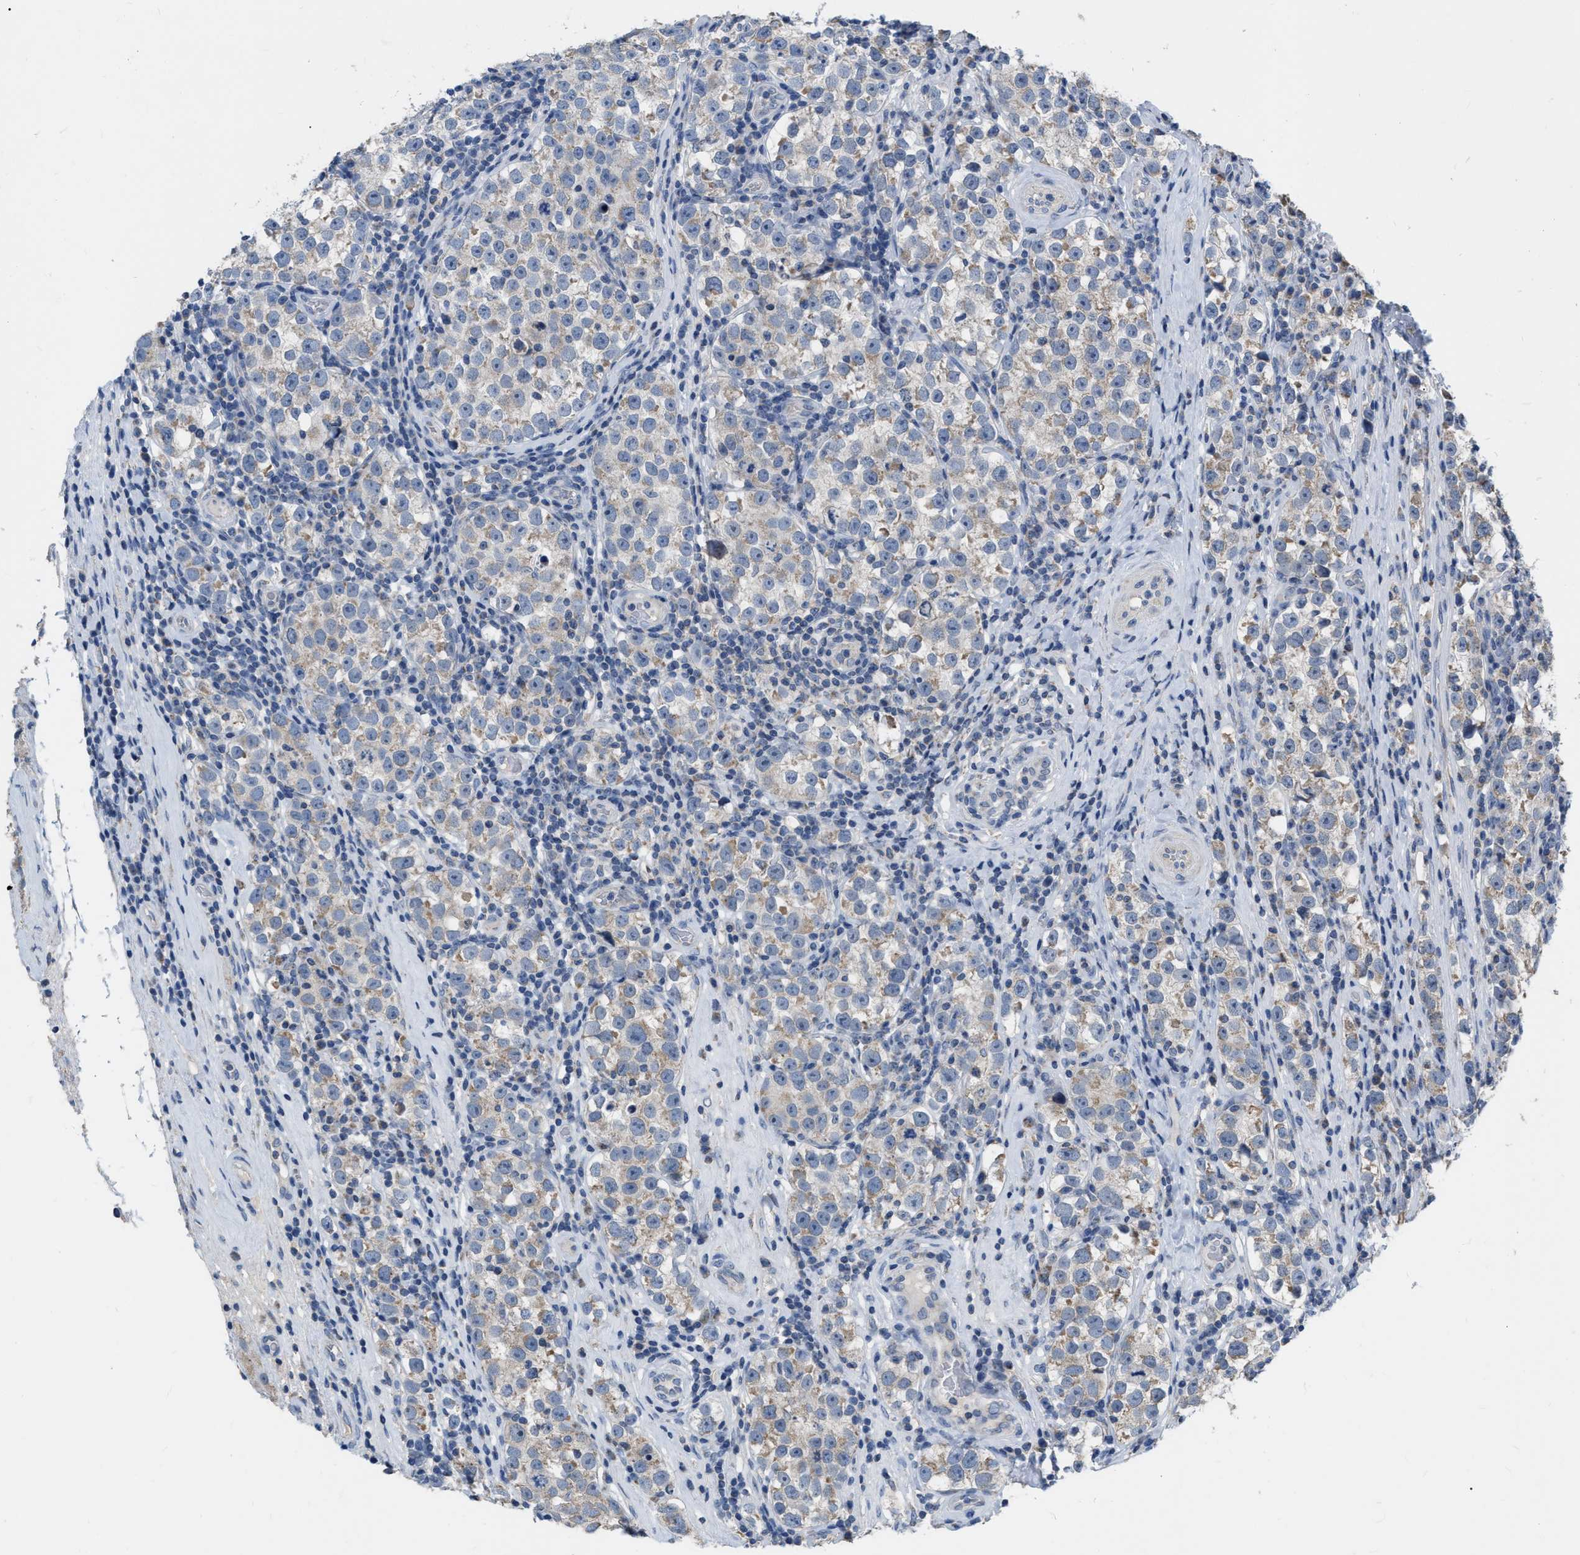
{"staining": {"intensity": "negative", "quantity": "none", "location": "none"}, "tissue": "testis cancer", "cell_type": "Tumor cells", "image_type": "cancer", "snomed": [{"axis": "morphology", "description": "Normal tissue, NOS"}, {"axis": "morphology", "description": "Seminoma, NOS"}, {"axis": "topography", "description": "Testis"}], "caption": "This is a histopathology image of immunohistochemistry staining of testis cancer (seminoma), which shows no positivity in tumor cells.", "gene": "DDX56", "patient": {"sex": "male", "age": 43}}